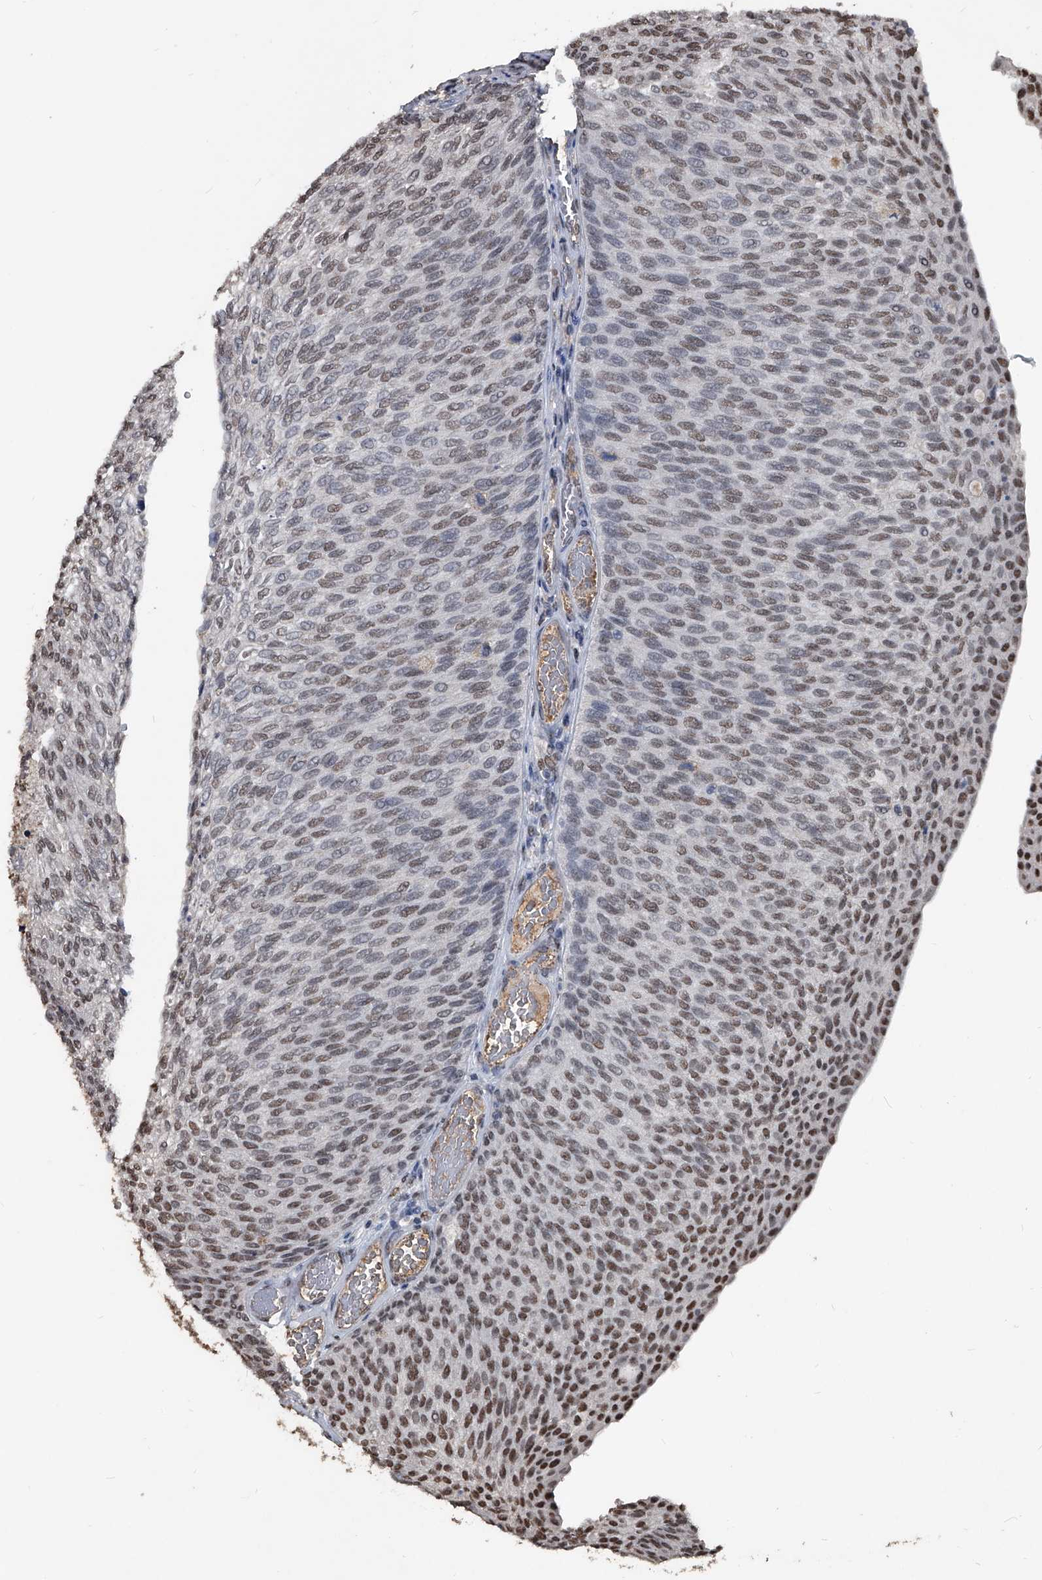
{"staining": {"intensity": "moderate", "quantity": ">75%", "location": "nuclear"}, "tissue": "urothelial cancer", "cell_type": "Tumor cells", "image_type": "cancer", "snomed": [{"axis": "morphology", "description": "Urothelial carcinoma, Low grade"}, {"axis": "topography", "description": "Urinary bladder"}], "caption": "Immunohistochemistry staining of urothelial carcinoma (low-grade), which shows medium levels of moderate nuclear expression in approximately >75% of tumor cells indicating moderate nuclear protein expression. The staining was performed using DAB (brown) for protein detection and nuclei were counterstained in hematoxylin (blue).", "gene": "MATR3", "patient": {"sex": "female", "age": 79}}